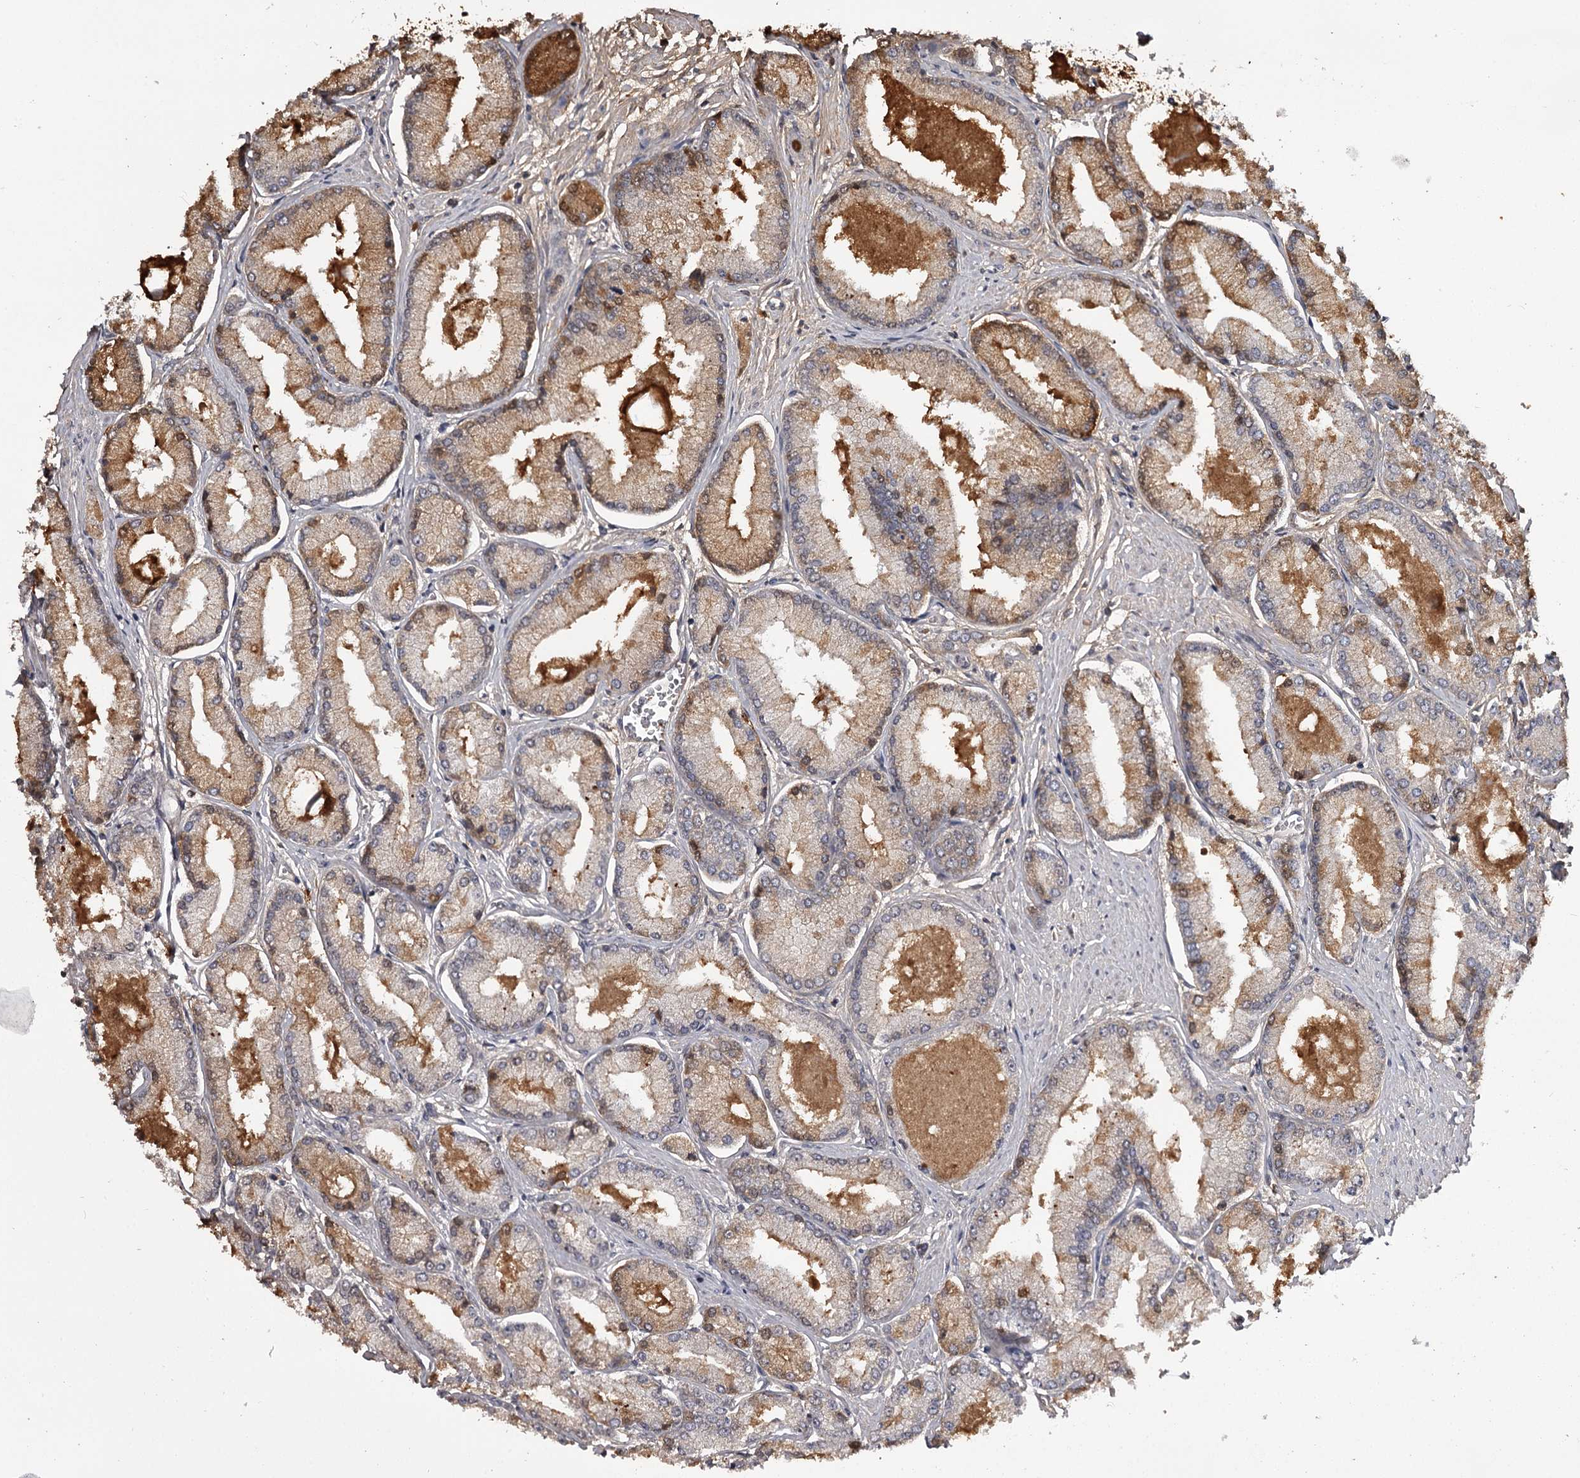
{"staining": {"intensity": "moderate", "quantity": "25%-75%", "location": "cytoplasmic/membranous"}, "tissue": "prostate cancer", "cell_type": "Tumor cells", "image_type": "cancer", "snomed": [{"axis": "morphology", "description": "Adenocarcinoma, Low grade"}, {"axis": "topography", "description": "Prostate"}], "caption": "Immunohistochemical staining of human prostate cancer (adenocarcinoma (low-grade)) reveals medium levels of moderate cytoplasmic/membranous protein positivity in approximately 25%-75% of tumor cells. (DAB (3,3'-diaminobenzidine) IHC, brown staining for protein, blue staining for nuclei).", "gene": "CWF19L2", "patient": {"sex": "male", "age": 74}}